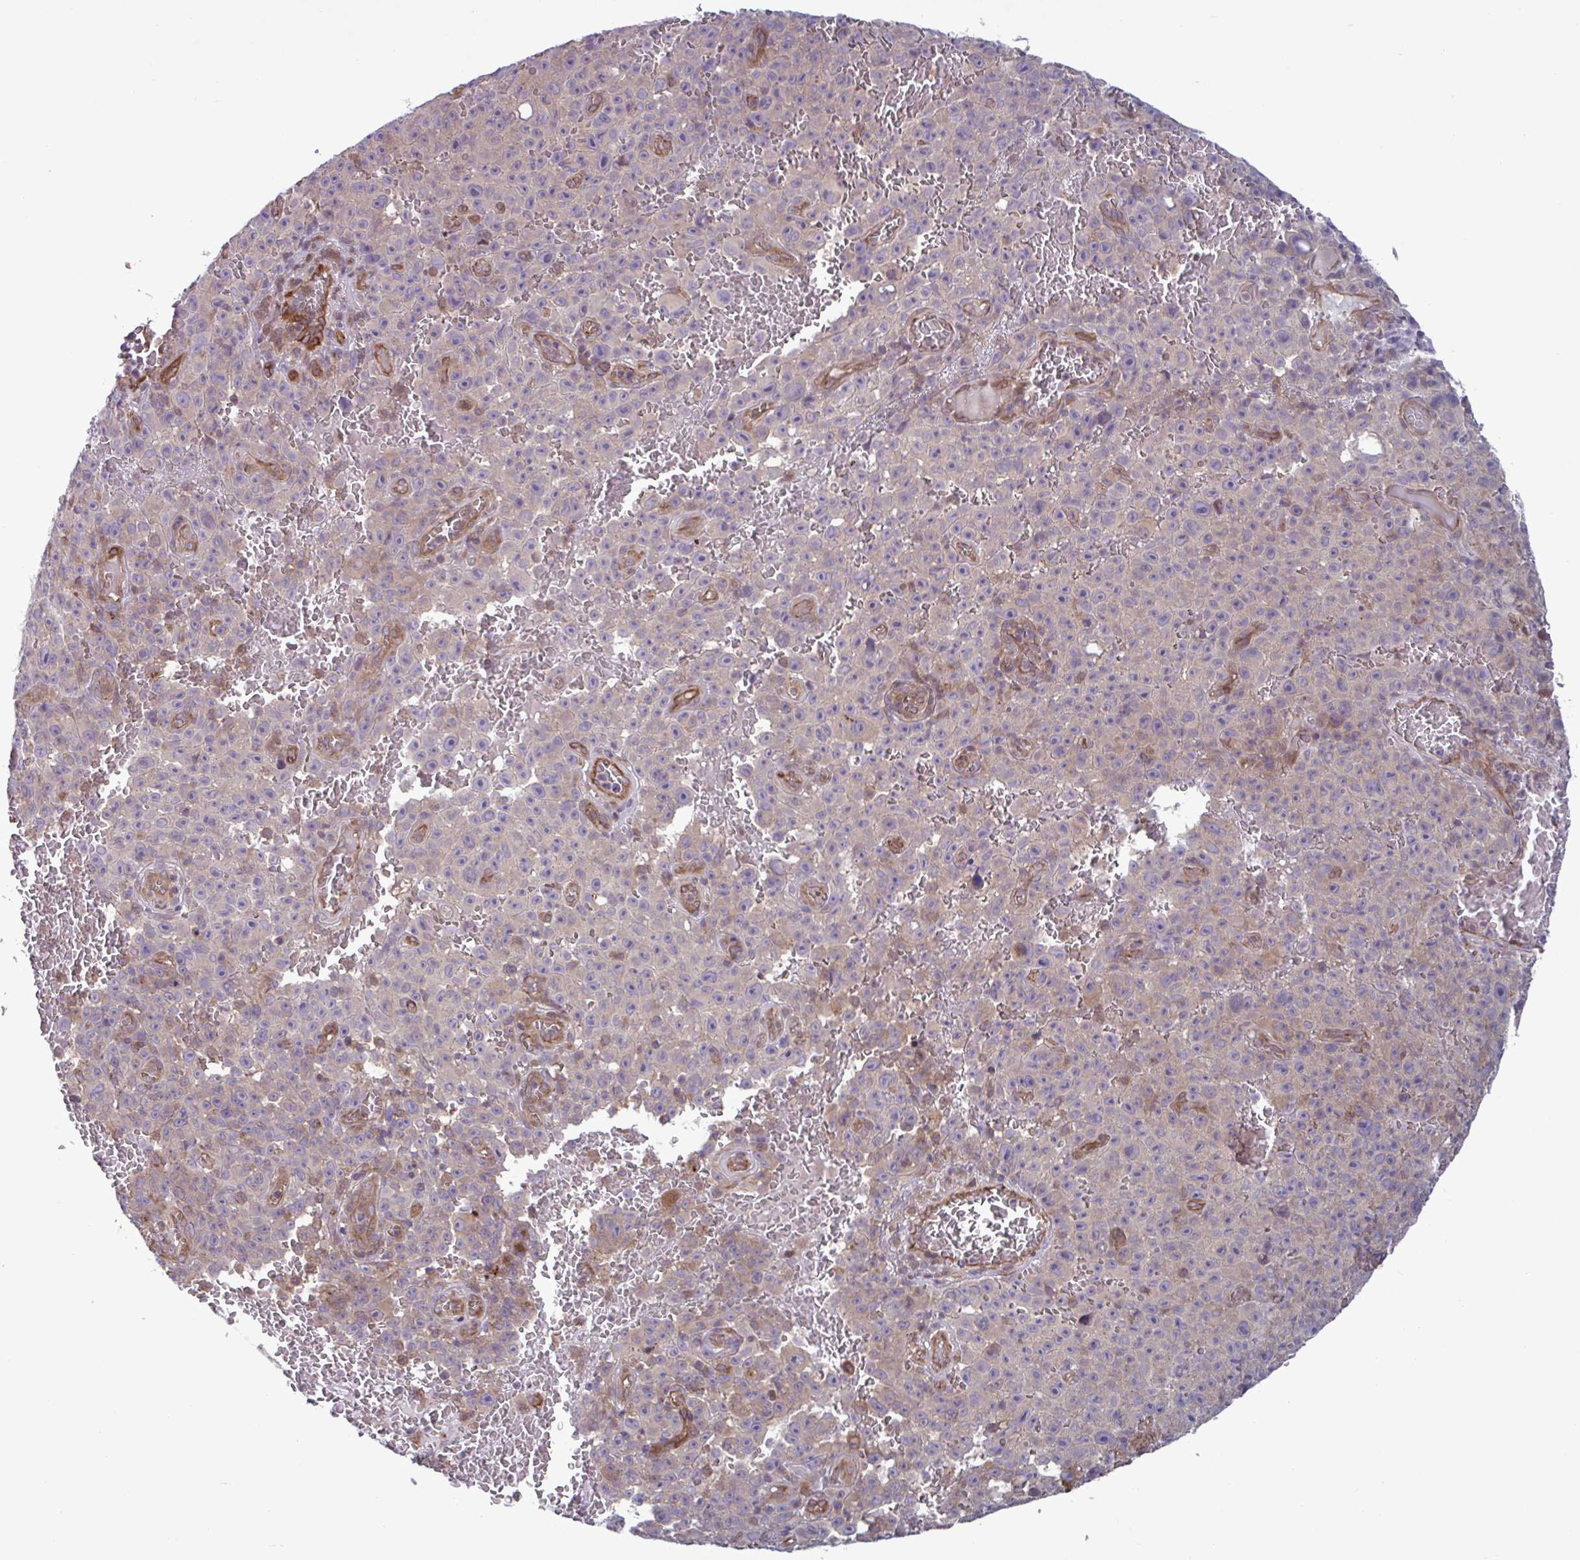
{"staining": {"intensity": "moderate", "quantity": "<25%", "location": "cytoplasmic/membranous"}, "tissue": "melanoma", "cell_type": "Tumor cells", "image_type": "cancer", "snomed": [{"axis": "morphology", "description": "Malignant melanoma, NOS"}, {"axis": "topography", "description": "Skin"}], "caption": "Melanoma stained with a protein marker demonstrates moderate staining in tumor cells.", "gene": "GLTP", "patient": {"sex": "female", "age": 82}}